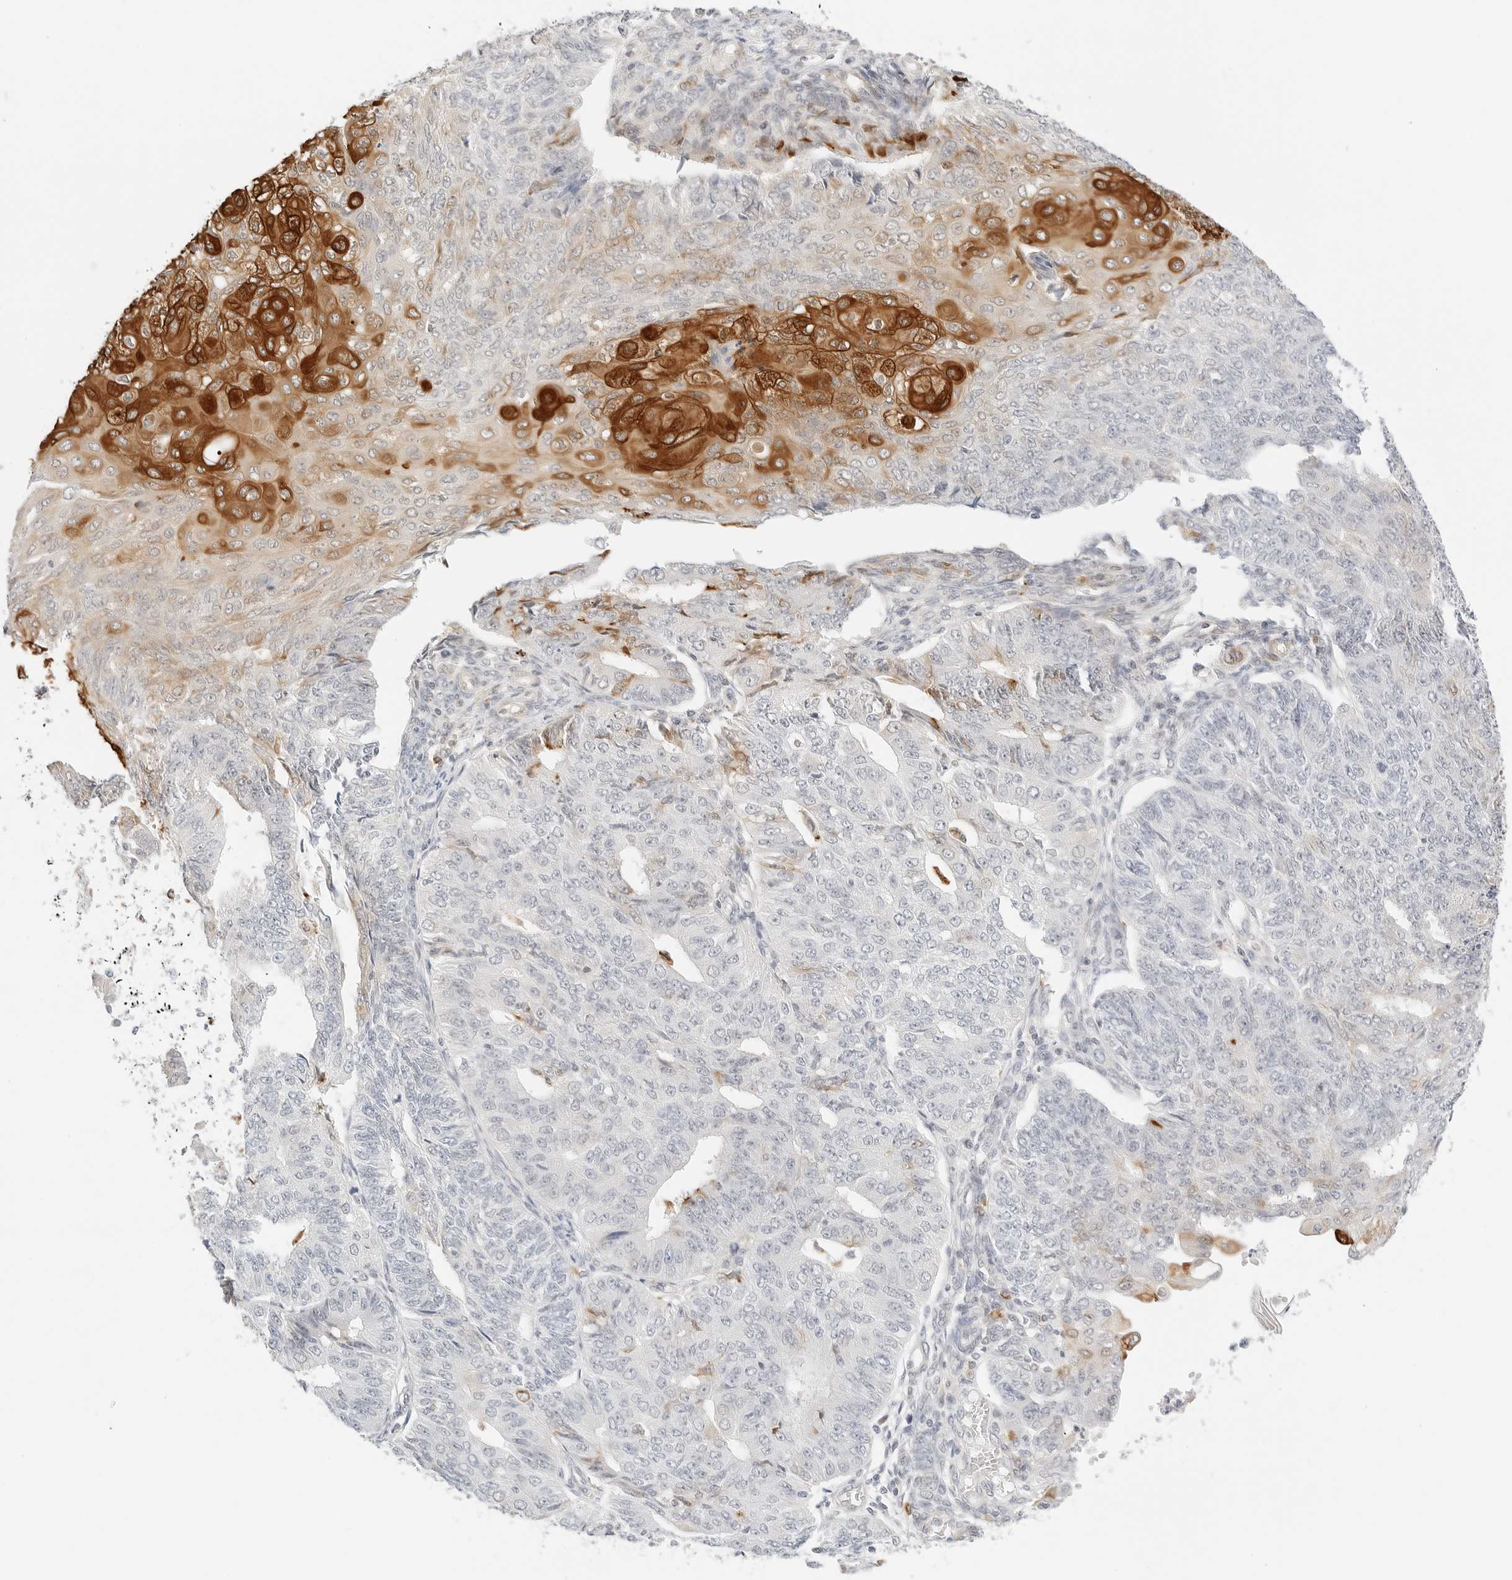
{"staining": {"intensity": "strong", "quantity": "<25%", "location": "cytoplasmic/membranous,nuclear"}, "tissue": "endometrial cancer", "cell_type": "Tumor cells", "image_type": "cancer", "snomed": [{"axis": "morphology", "description": "Adenocarcinoma, NOS"}, {"axis": "topography", "description": "Endometrium"}], "caption": "A photomicrograph of human endometrial cancer (adenocarcinoma) stained for a protein reveals strong cytoplasmic/membranous and nuclear brown staining in tumor cells.", "gene": "TEKT2", "patient": {"sex": "female", "age": 32}}